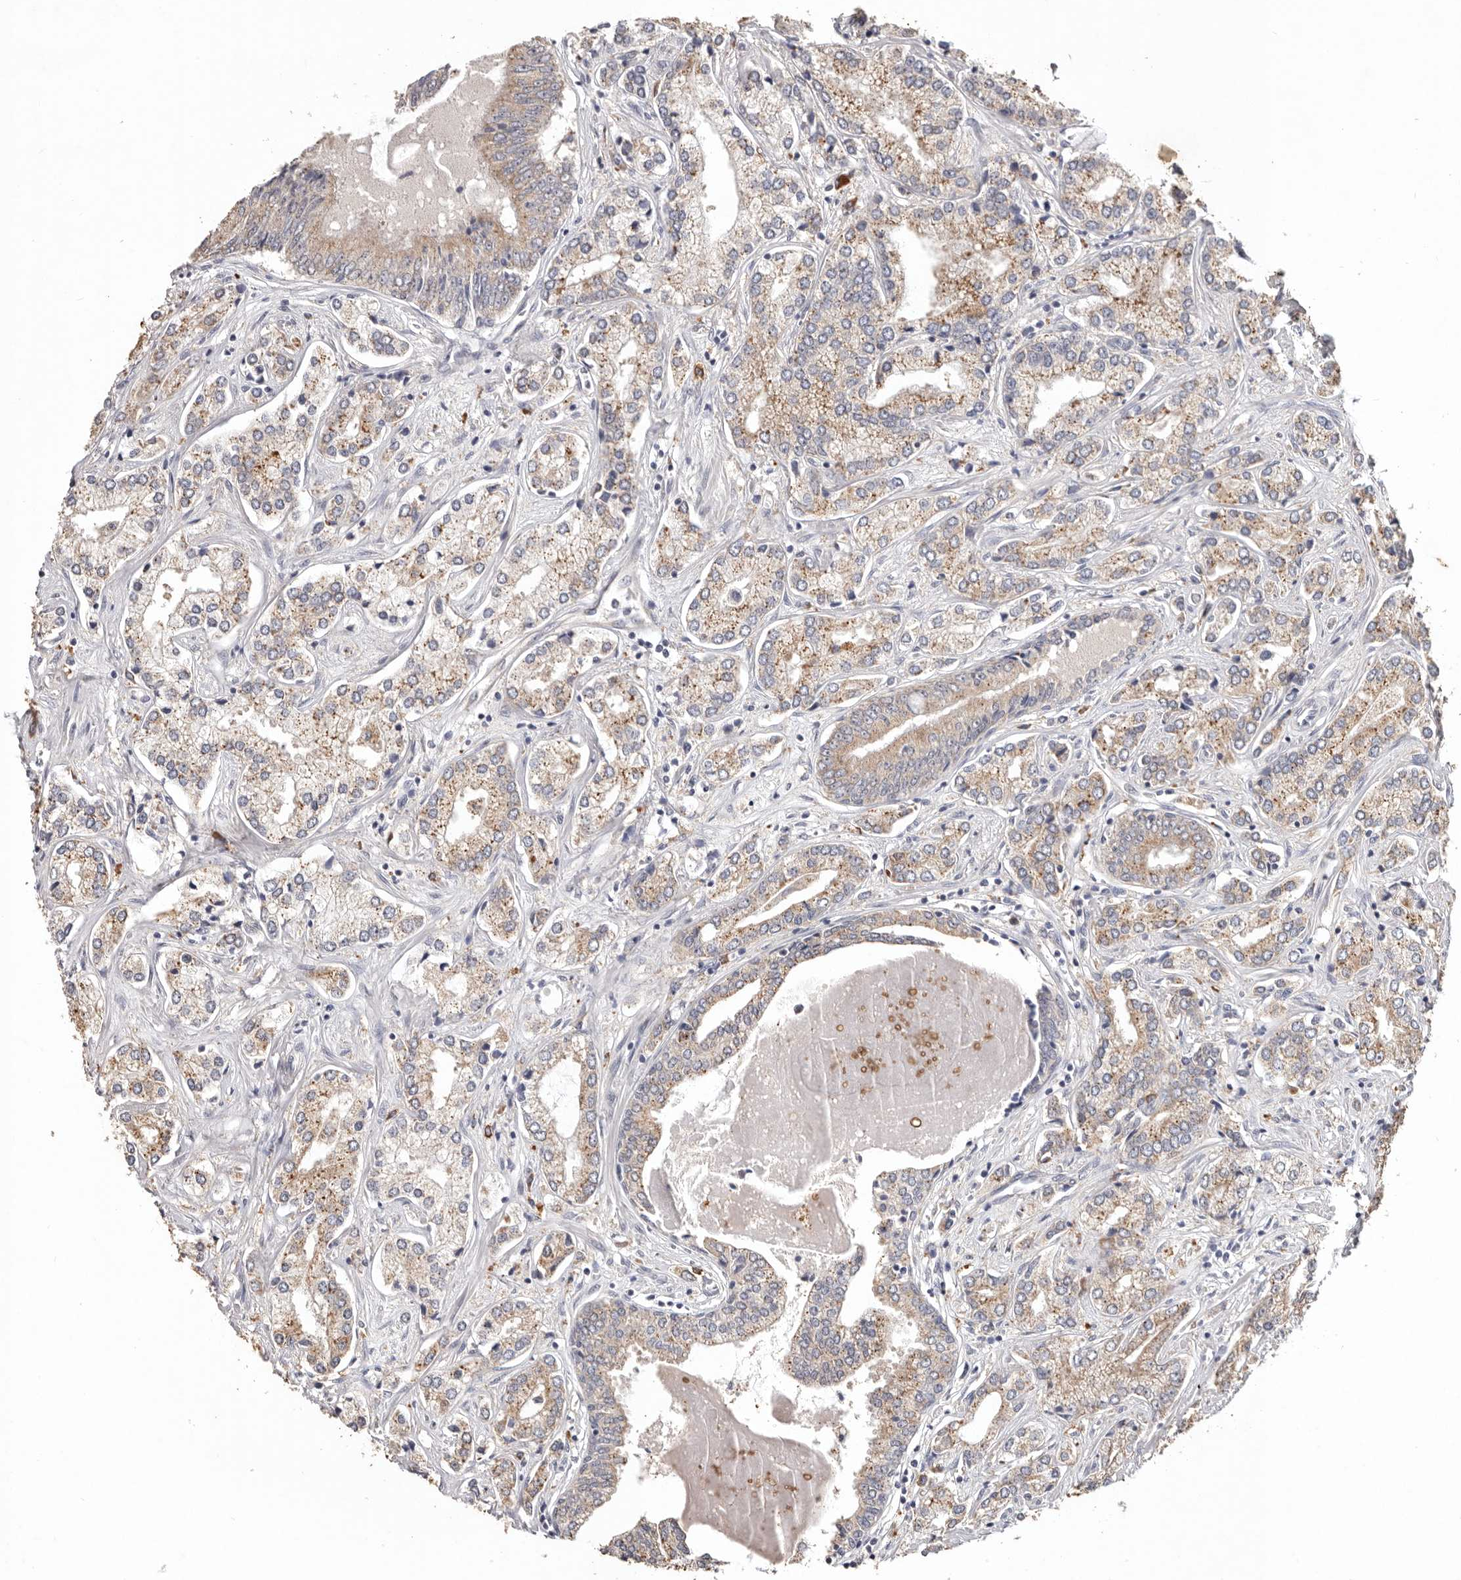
{"staining": {"intensity": "weak", "quantity": "25%-75%", "location": "cytoplasmic/membranous"}, "tissue": "prostate cancer", "cell_type": "Tumor cells", "image_type": "cancer", "snomed": [{"axis": "morphology", "description": "Adenocarcinoma, High grade"}, {"axis": "topography", "description": "Prostate"}], "caption": "Brown immunohistochemical staining in human prostate cancer displays weak cytoplasmic/membranous expression in about 25%-75% of tumor cells.", "gene": "WDR77", "patient": {"sex": "male", "age": 66}}